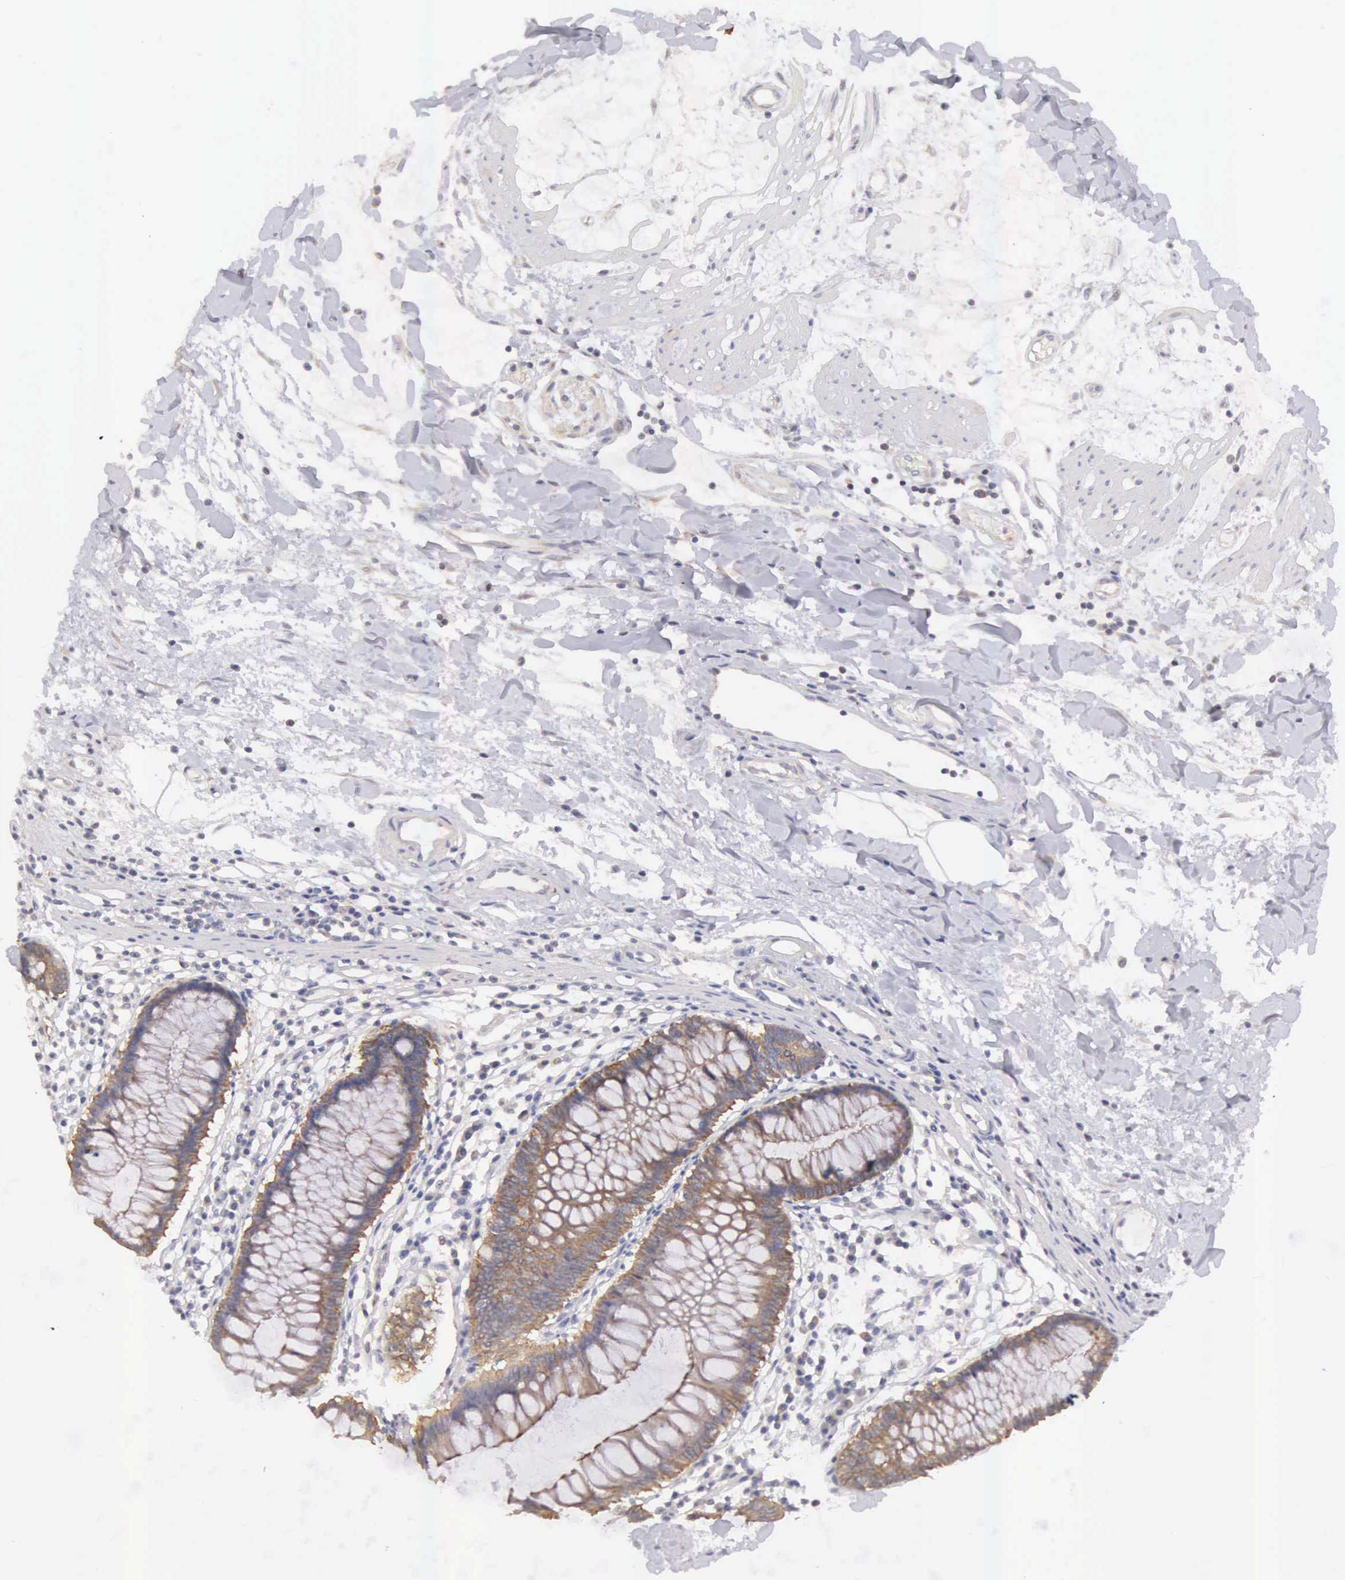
{"staining": {"intensity": "negative", "quantity": "none", "location": "none"}, "tissue": "colon", "cell_type": "Endothelial cells", "image_type": "normal", "snomed": [{"axis": "morphology", "description": "Normal tissue, NOS"}, {"axis": "topography", "description": "Colon"}], "caption": "IHC of benign colon shows no staining in endothelial cells.", "gene": "TXLNG", "patient": {"sex": "female", "age": 55}}